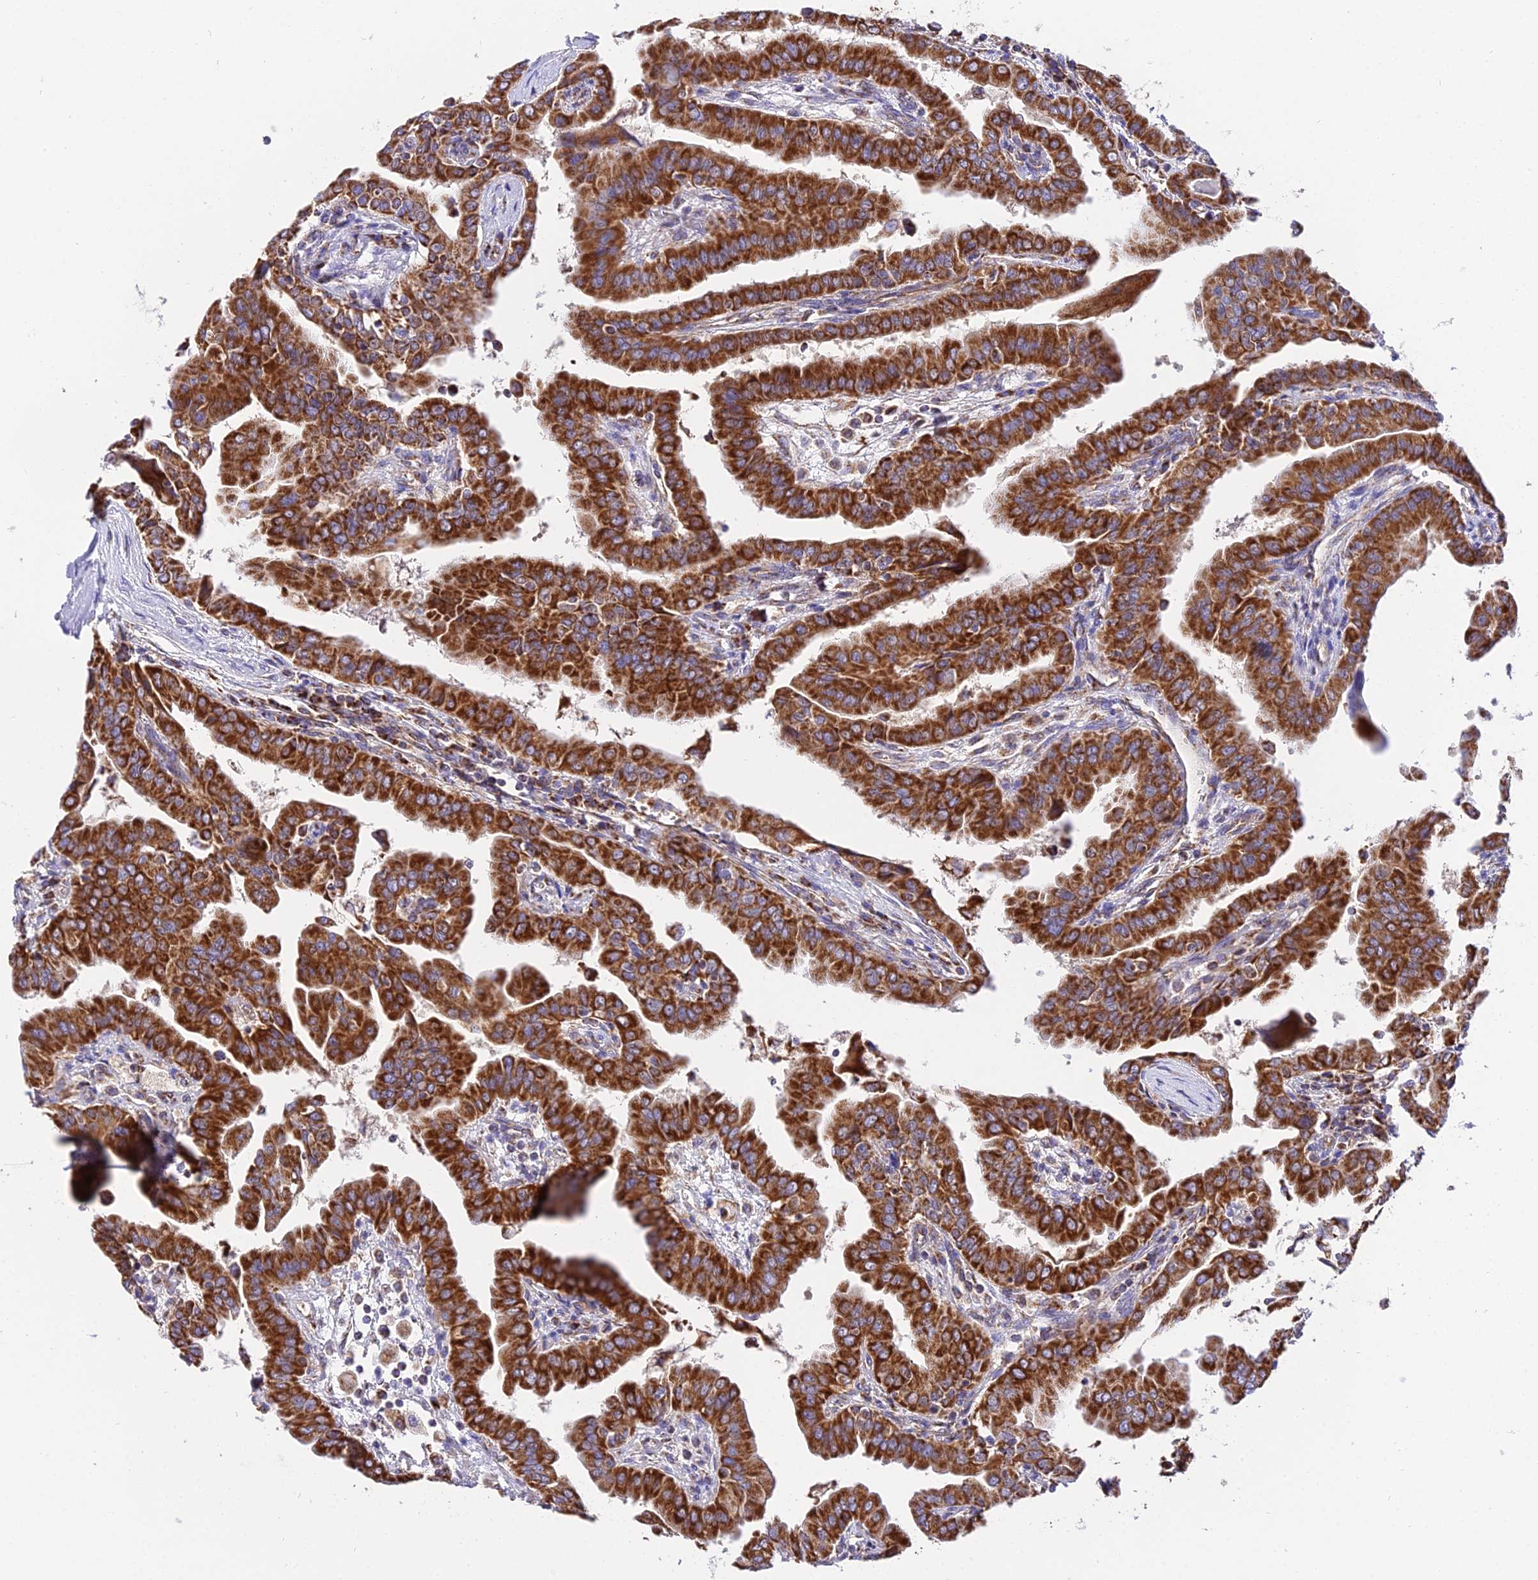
{"staining": {"intensity": "strong", "quantity": ">75%", "location": "cytoplasmic/membranous"}, "tissue": "thyroid cancer", "cell_type": "Tumor cells", "image_type": "cancer", "snomed": [{"axis": "morphology", "description": "Papillary adenocarcinoma, NOS"}, {"axis": "topography", "description": "Thyroid gland"}], "caption": "Protein expression analysis of human papillary adenocarcinoma (thyroid) reveals strong cytoplasmic/membranous expression in approximately >75% of tumor cells.", "gene": "OCIAD1", "patient": {"sex": "male", "age": 33}}